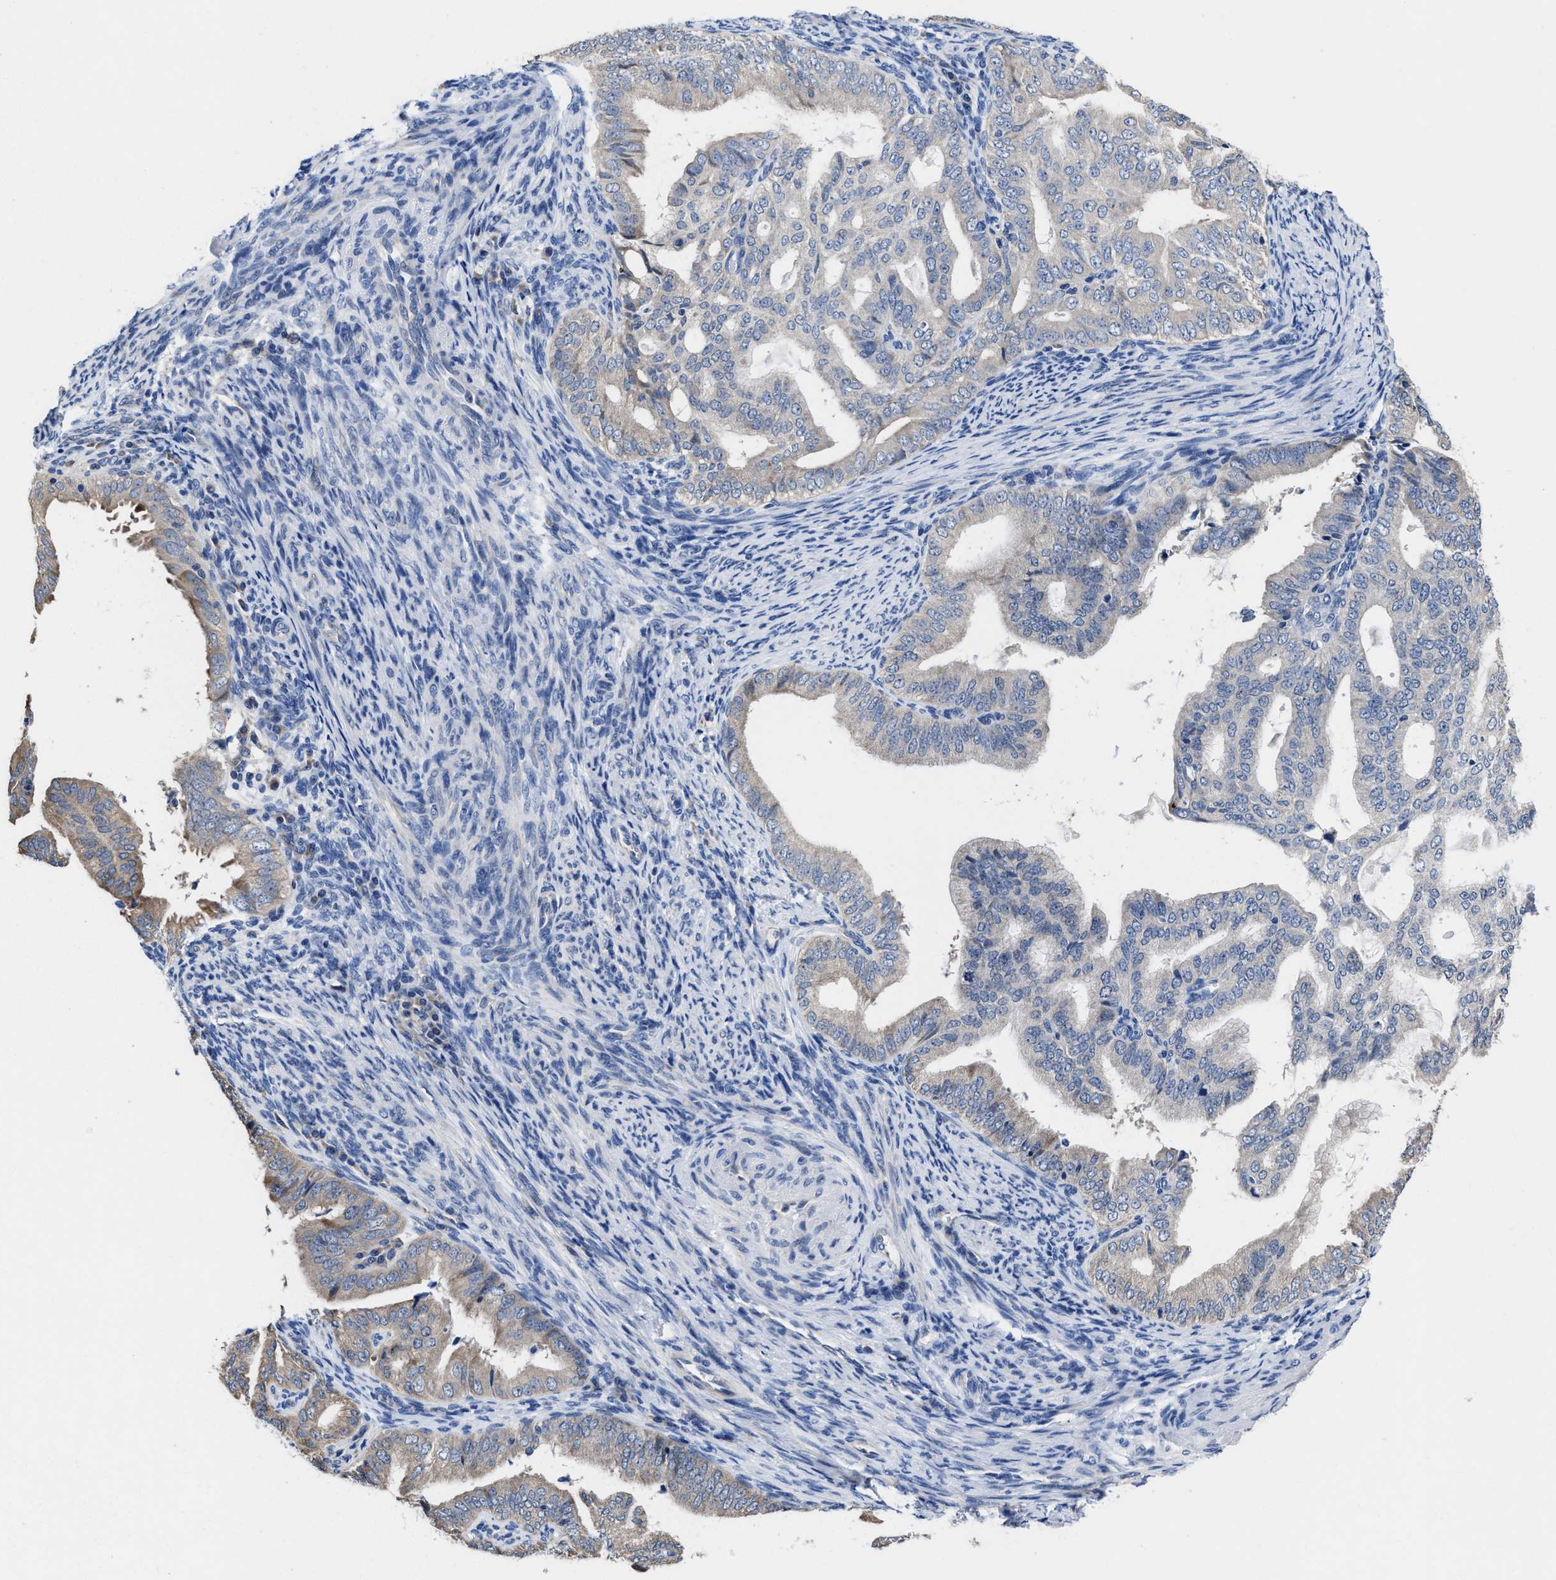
{"staining": {"intensity": "negative", "quantity": "none", "location": "none"}, "tissue": "endometrial cancer", "cell_type": "Tumor cells", "image_type": "cancer", "snomed": [{"axis": "morphology", "description": "Adenocarcinoma, NOS"}, {"axis": "topography", "description": "Endometrium"}], "caption": "Image shows no protein positivity in tumor cells of endometrial cancer (adenocarcinoma) tissue.", "gene": "HOOK1", "patient": {"sex": "female", "age": 58}}